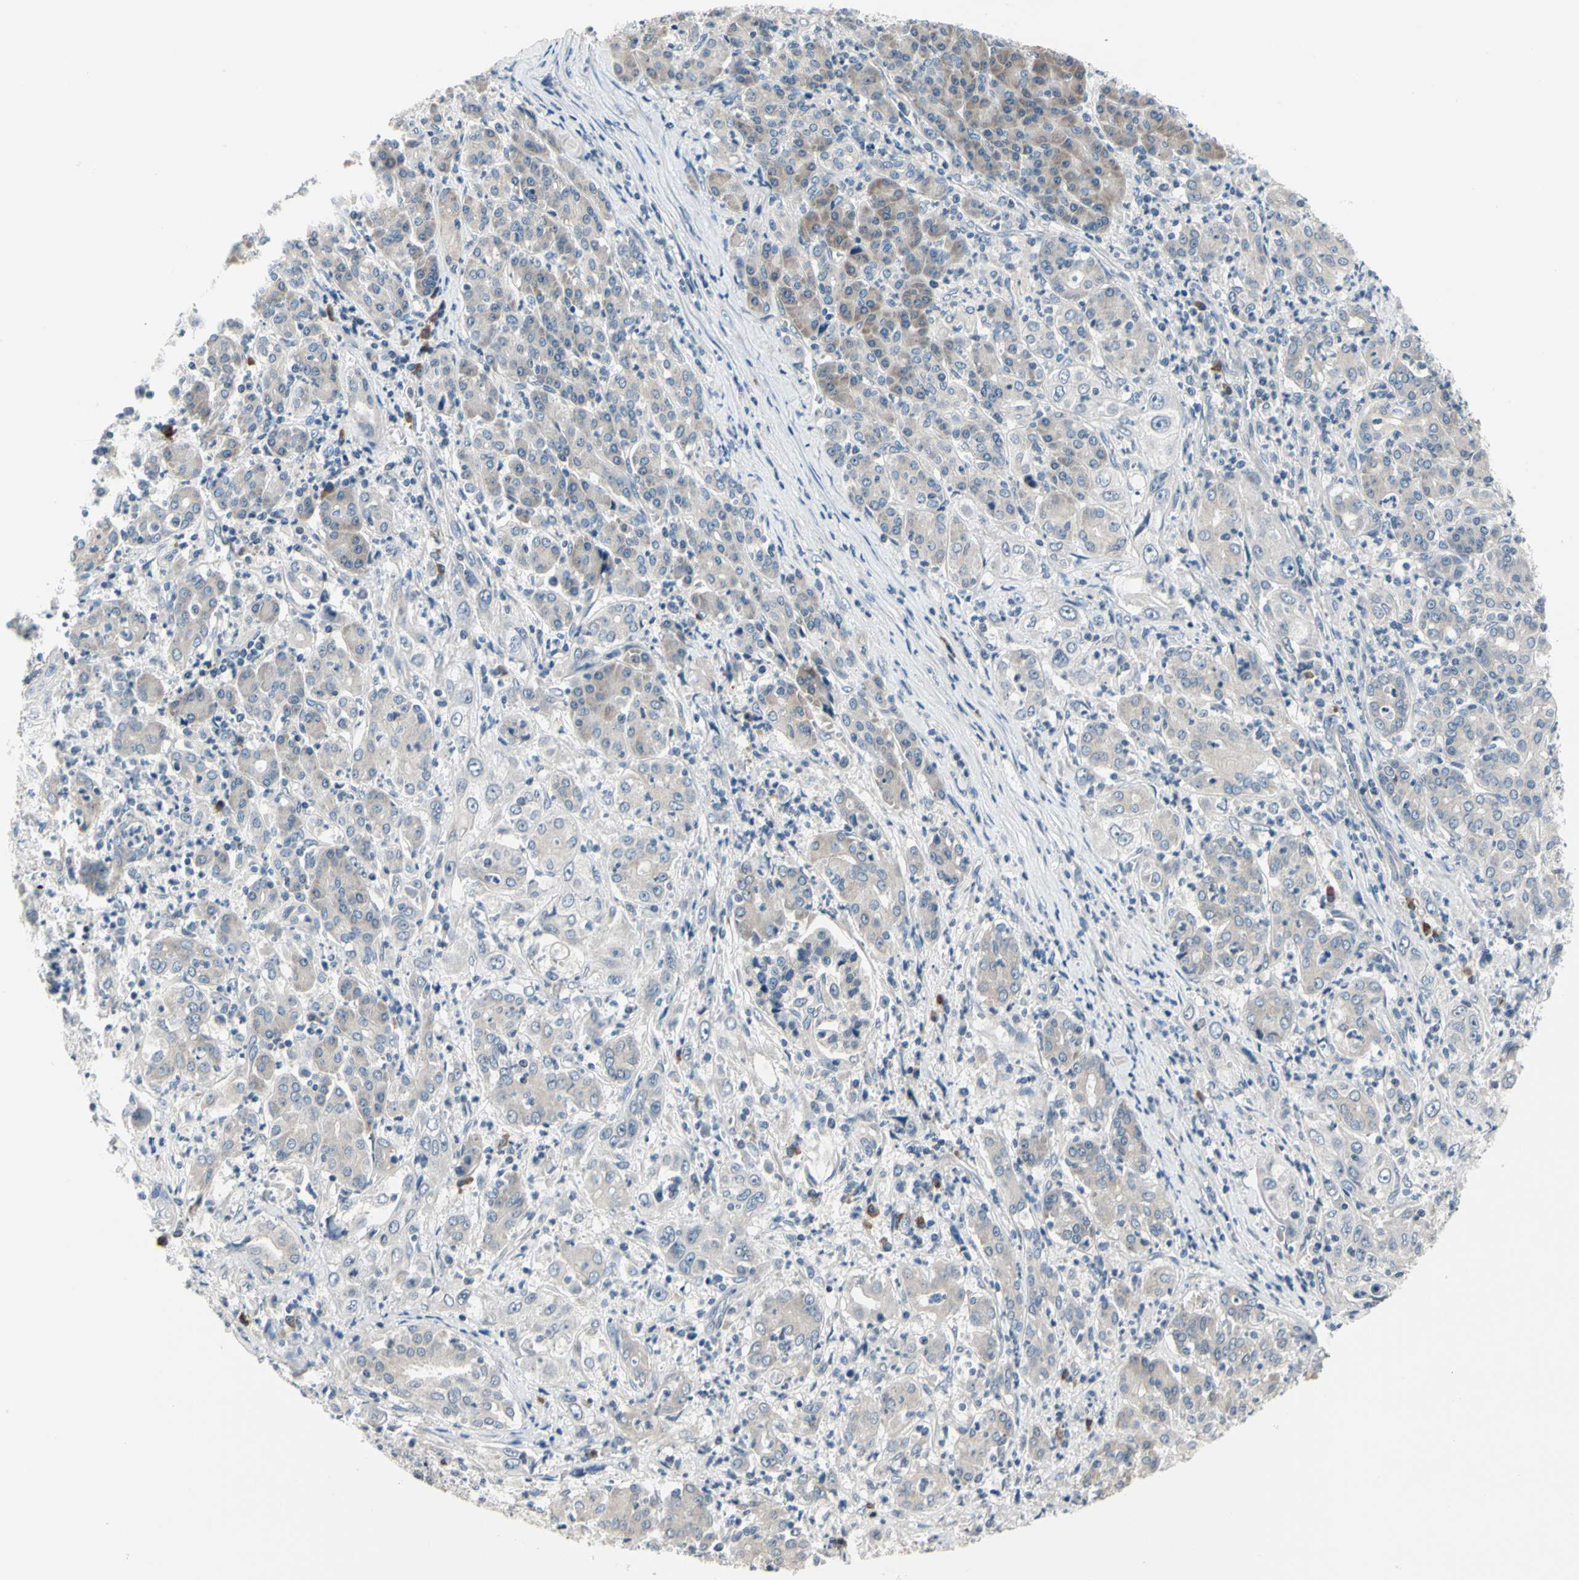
{"staining": {"intensity": "weak", "quantity": "<25%", "location": "cytoplasmic/membranous"}, "tissue": "pancreatic cancer", "cell_type": "Tumor cells", "image_type": "cancer", "snomed": [{"axis": "morphology", "description": "Adenocarcinoma, NOS"}, {"axis": "topography", "description": "Pancreas"}], "caption": "Immunohistochemical staining of human pancreatic cancer displays no significant expression in tumor cells. (Brightfield microscopy of DAB (3,3'-diaminobenzidine) immunohistochemistry at high magnification).", "gene": "SELENOK", "patient": {"sex": "male", "age": 70}}